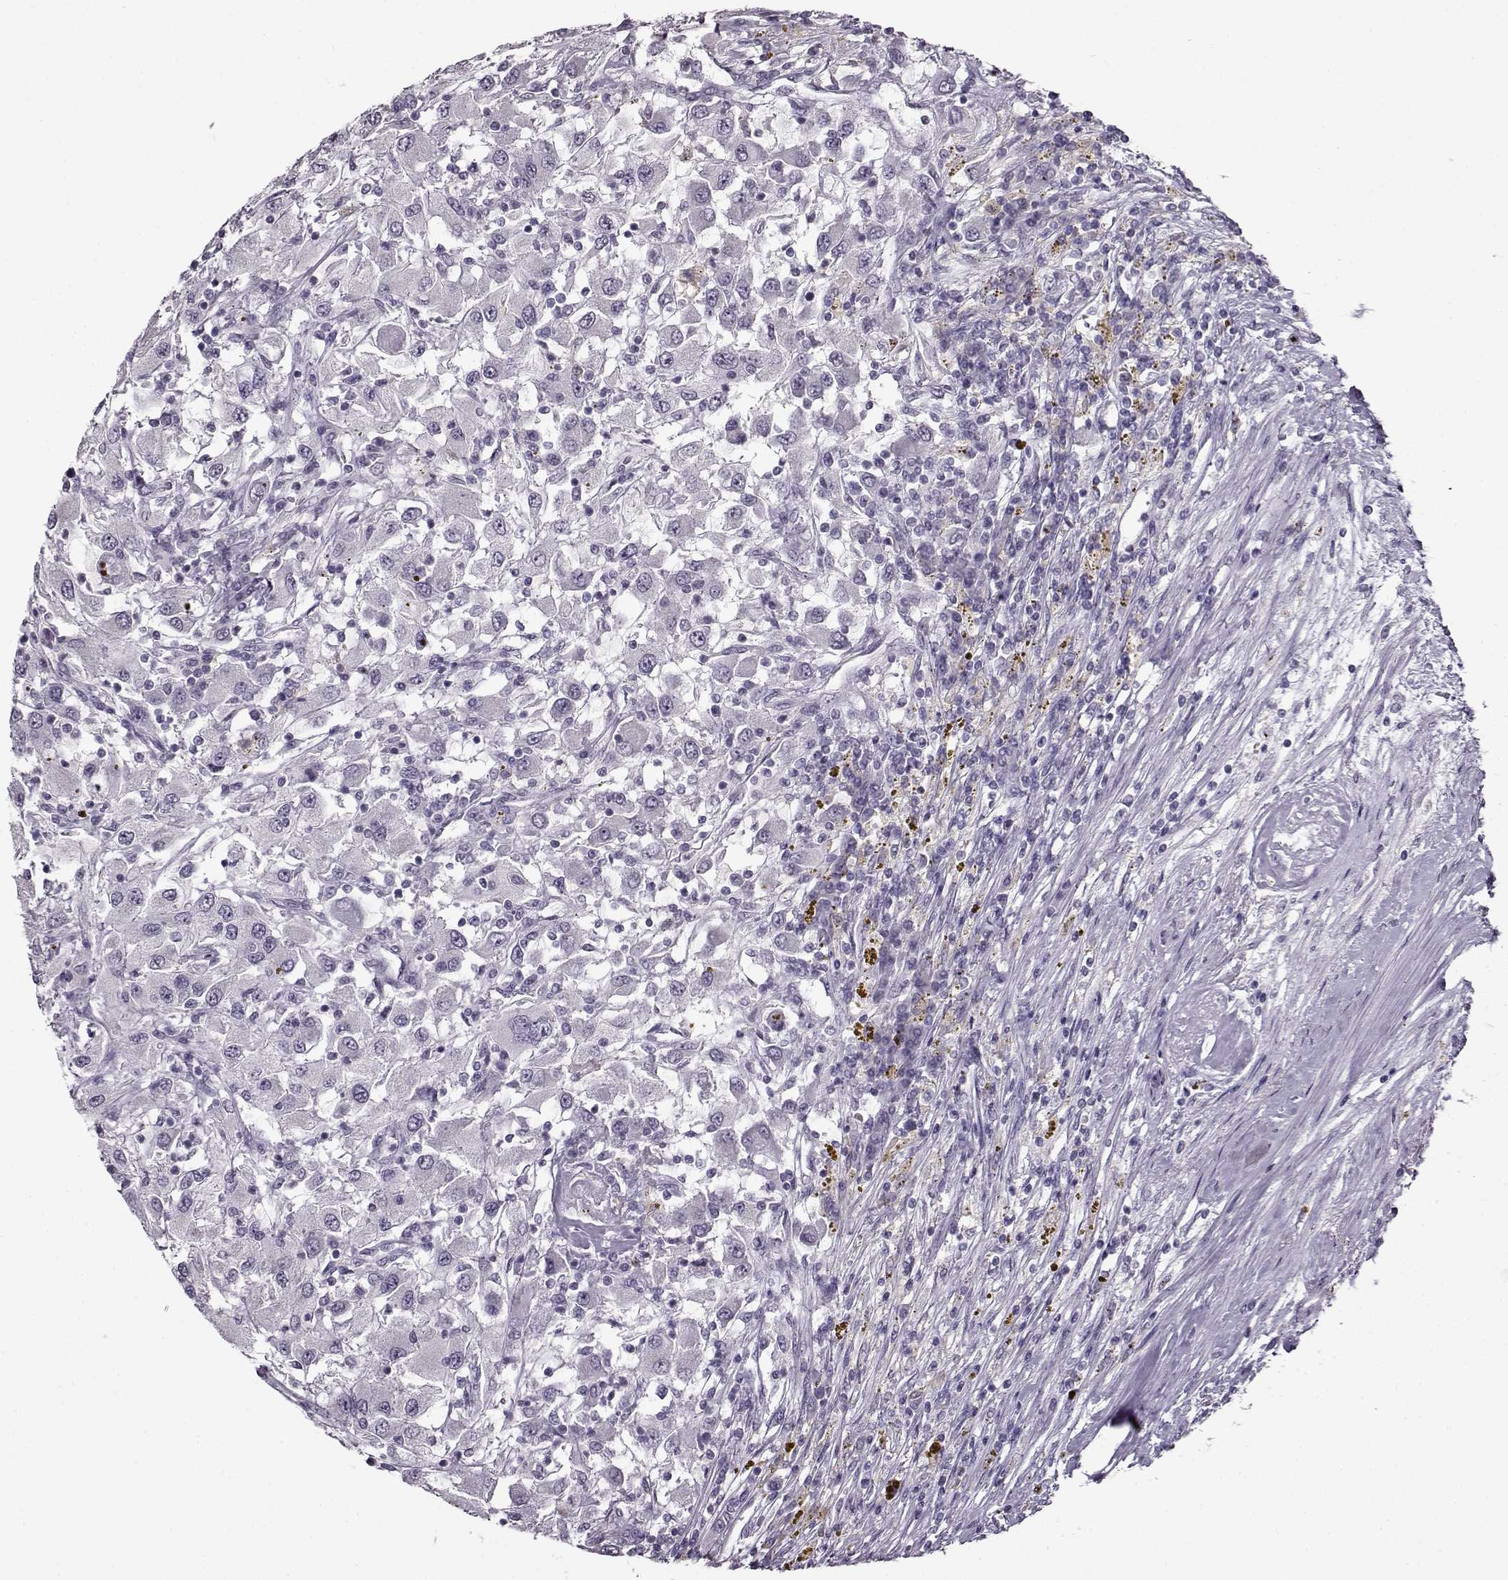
{"staining": {"intensity": "negative", "quantity": "none", "location": "none"}, "tissue": "renal cancer", "cell_type": "Tumor cells", "image_type": "cancer", "snomed": [{"axis": "morphology", "description": "Adenocarcinoma, NOS"}, {"axis": "topography", "description": "Kidney"}], "caption": "The image exhibits no significant positivity in tumor cells of renal cancer (adenocarcinoma).", "gene": "FSHB", "patient": {"sex": "female", "age": 67}}